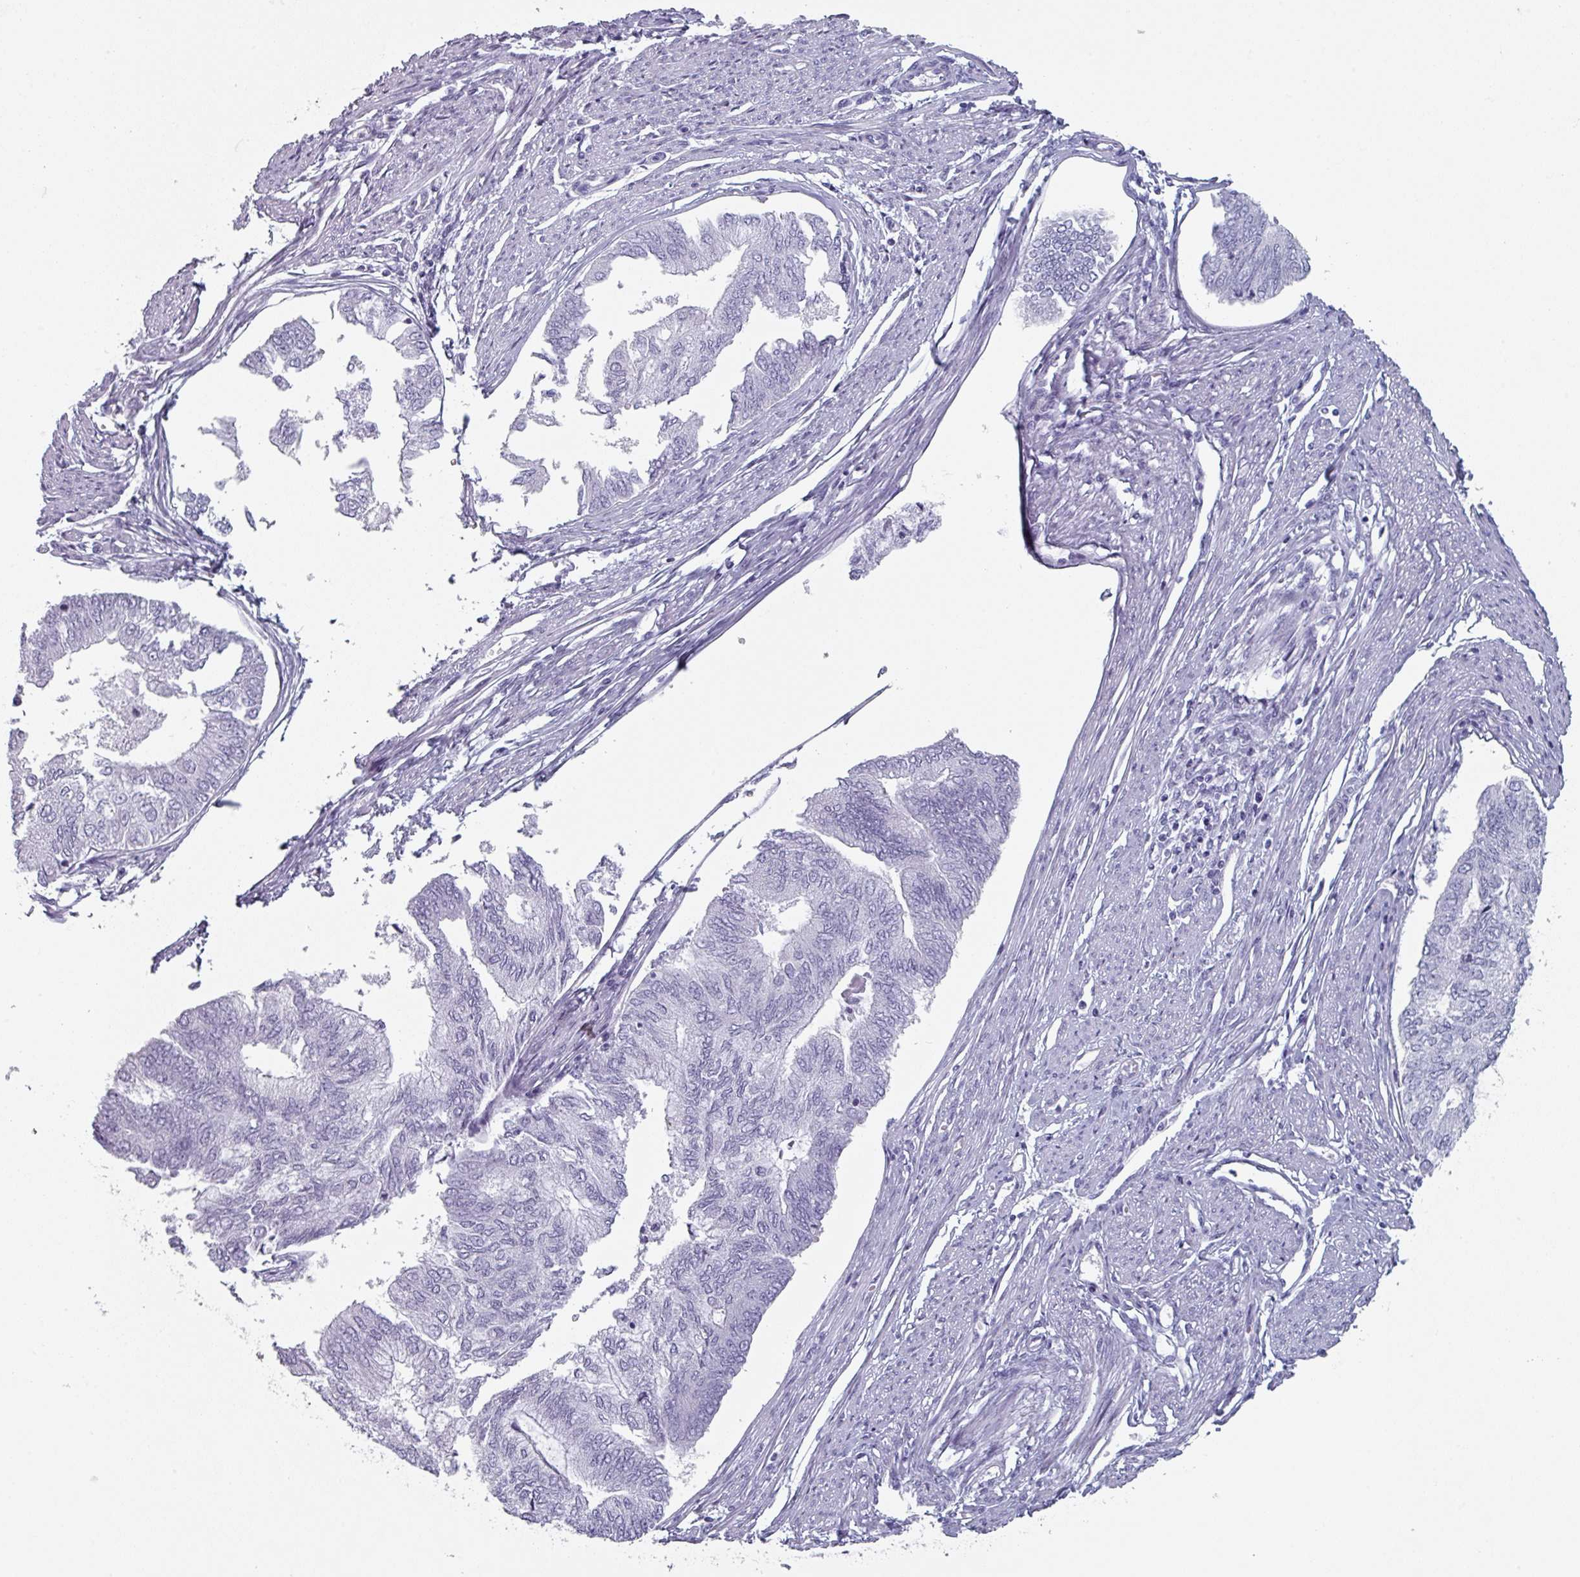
{"staining": {"intensity": "negative", "quantity": "none", "location": "none"}, "tissue": "endometrial cancer", "cell_type": "Tumor cells", "image_type": "cancer", "snomed": [{"axis": "morphology", "description": "Adenocarcinoma, NOS"}, {"axis": "topography", "description": "Endometrium"}], "caption": "Immunohistochemistry (IHC) histopathology image of neoplastic tissue: endometrial cancer (adenocarcinoma) stained with DAB reveals no significant protein expression in tumor cells. (DAB (3,3'-diaminobenzidine) IHC visualized using brightfield microscopy, high magnification).", "gene": "SLC35G2", "patient": {"sex": "female", "age": 68}}